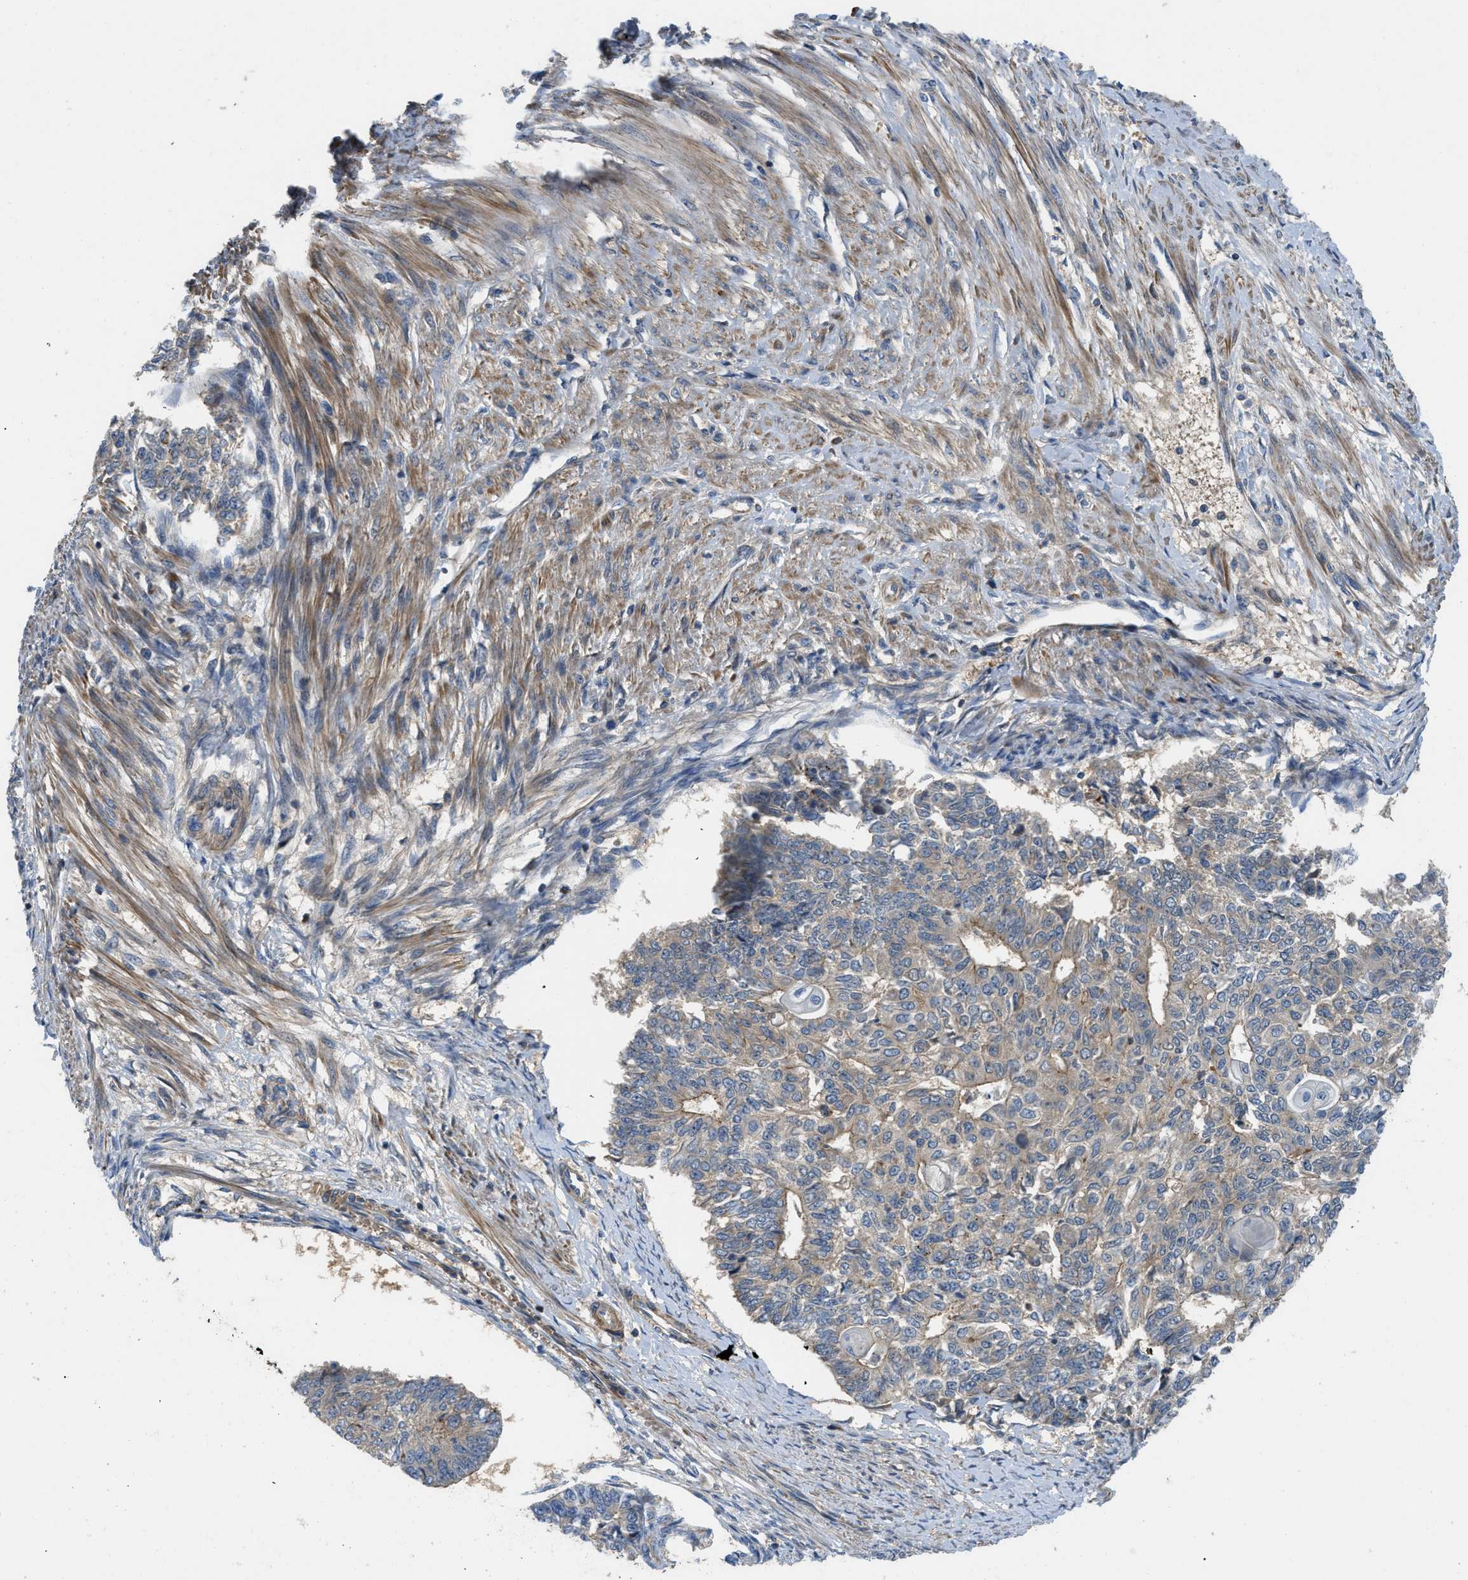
{"staining": {"intensity": "weak", "quantity": "<25%", "location": "cytoplasmic/membranous"}, "tissue": "endometrial cancer", "cell_type": "Tumor cells", "image_type": "cancer", "snomed": [{"axis": "morphology", "description": "Adenocarcinoma, NOS"}, {"axis": "topography", "description": "Endometrium"}], "caption": "IHC micrograph of human endometrial cancer stained for a protein (brown), which displays no staining in tumor cells.", "gene": "GPR31", "patient": {"sex": "female", "age": 32}}